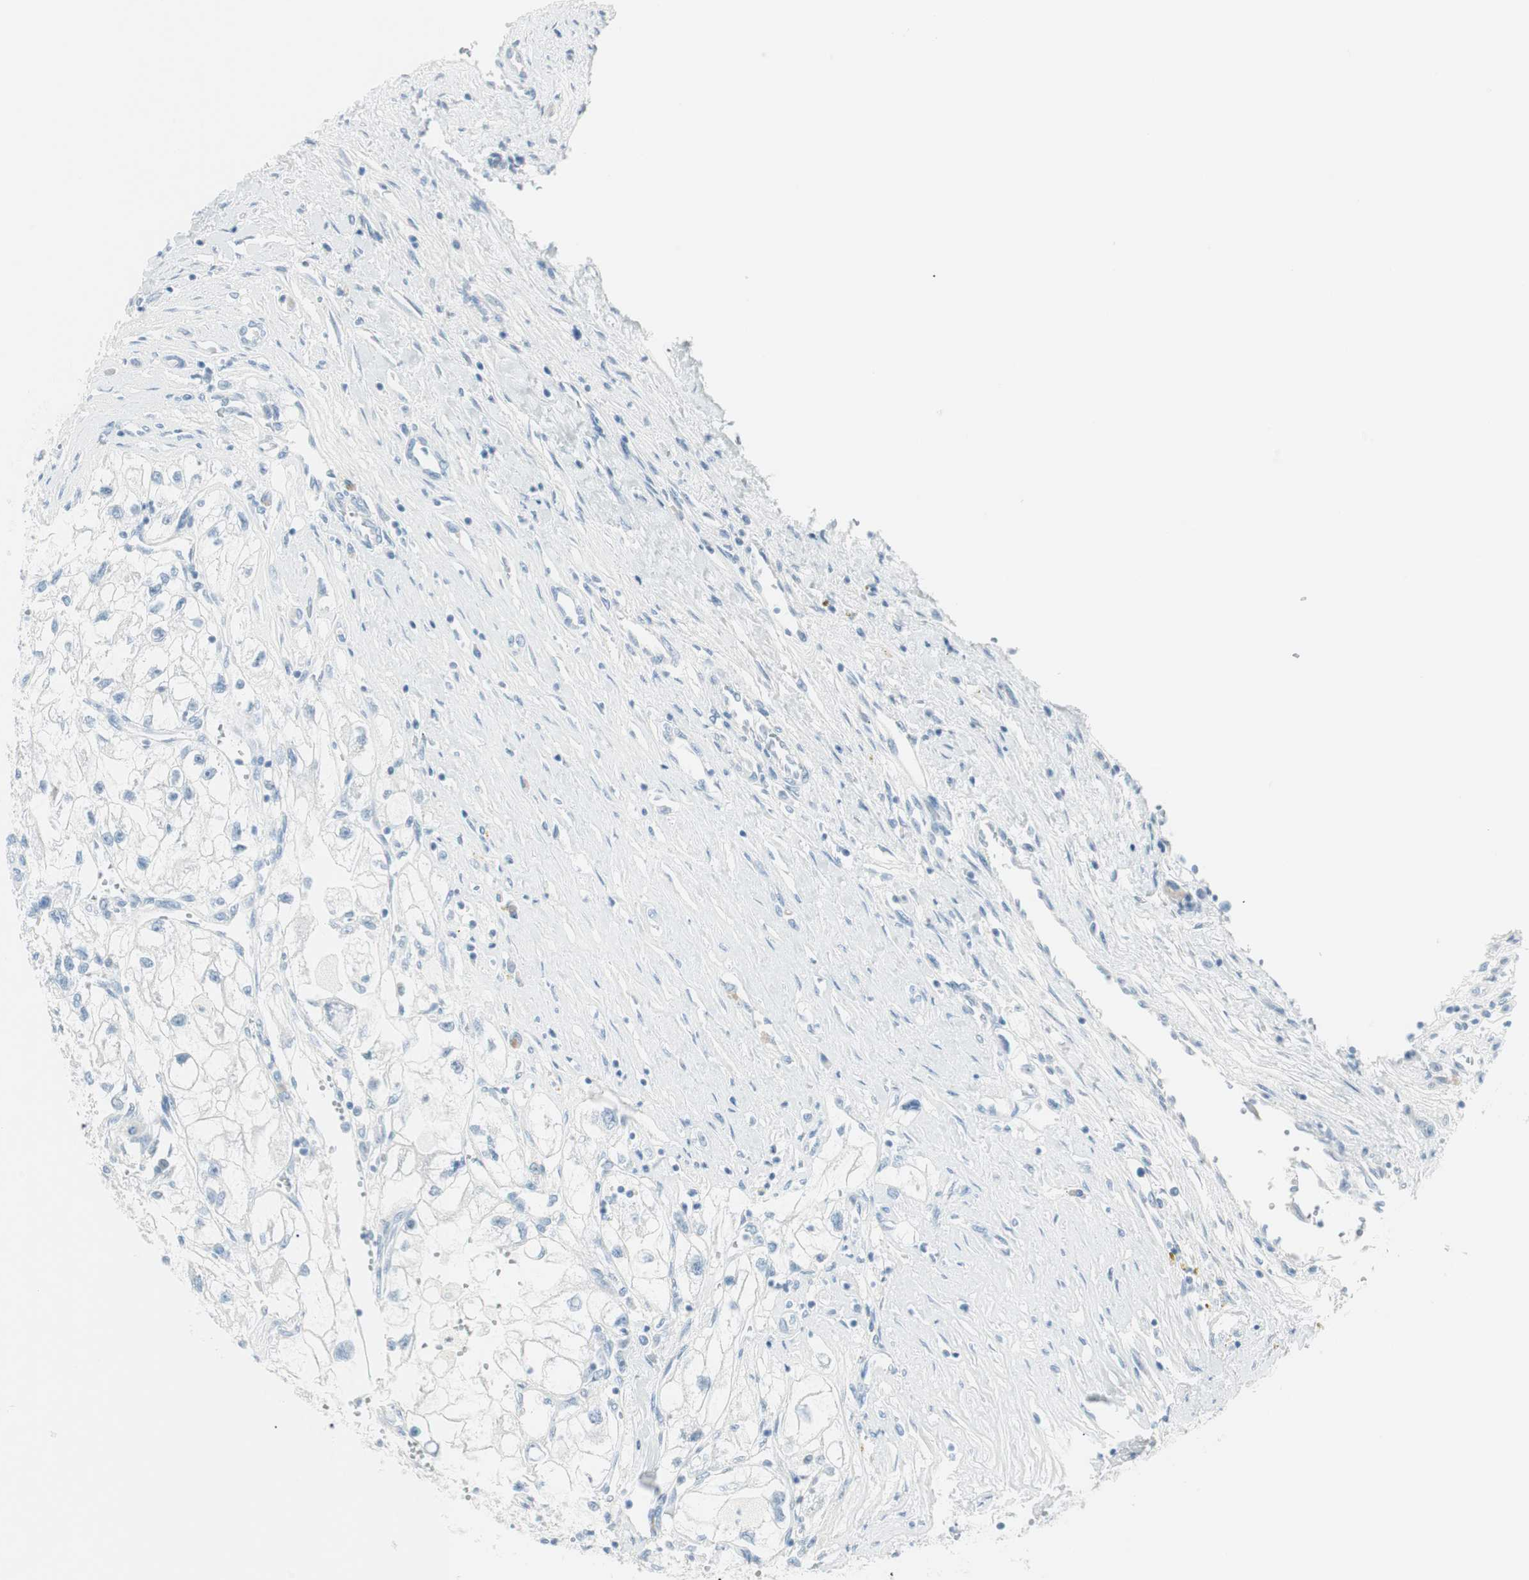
{"staining": {"intensity": "negative", "quantity": "none", "location": "none"}, "tissue": "renal cancer", "cell_type": "Tumor cells", "image_type": "cancer", "snomed": [{"axis": "morphology", "description": "Adenocarcinoma, NOS"}, {"axis": "topography", "description": "Kidney"}], "caption": "Immunohistochemistry (IHC) image of neoplastic tissue: adenocarcinoma (renal) stained with DAB (3,3'-diaminobenzidine) reveals no significant protein expression in tumor cells.", "gene": "ITLN2", "patient": {"sex": "female", "age": 70}}